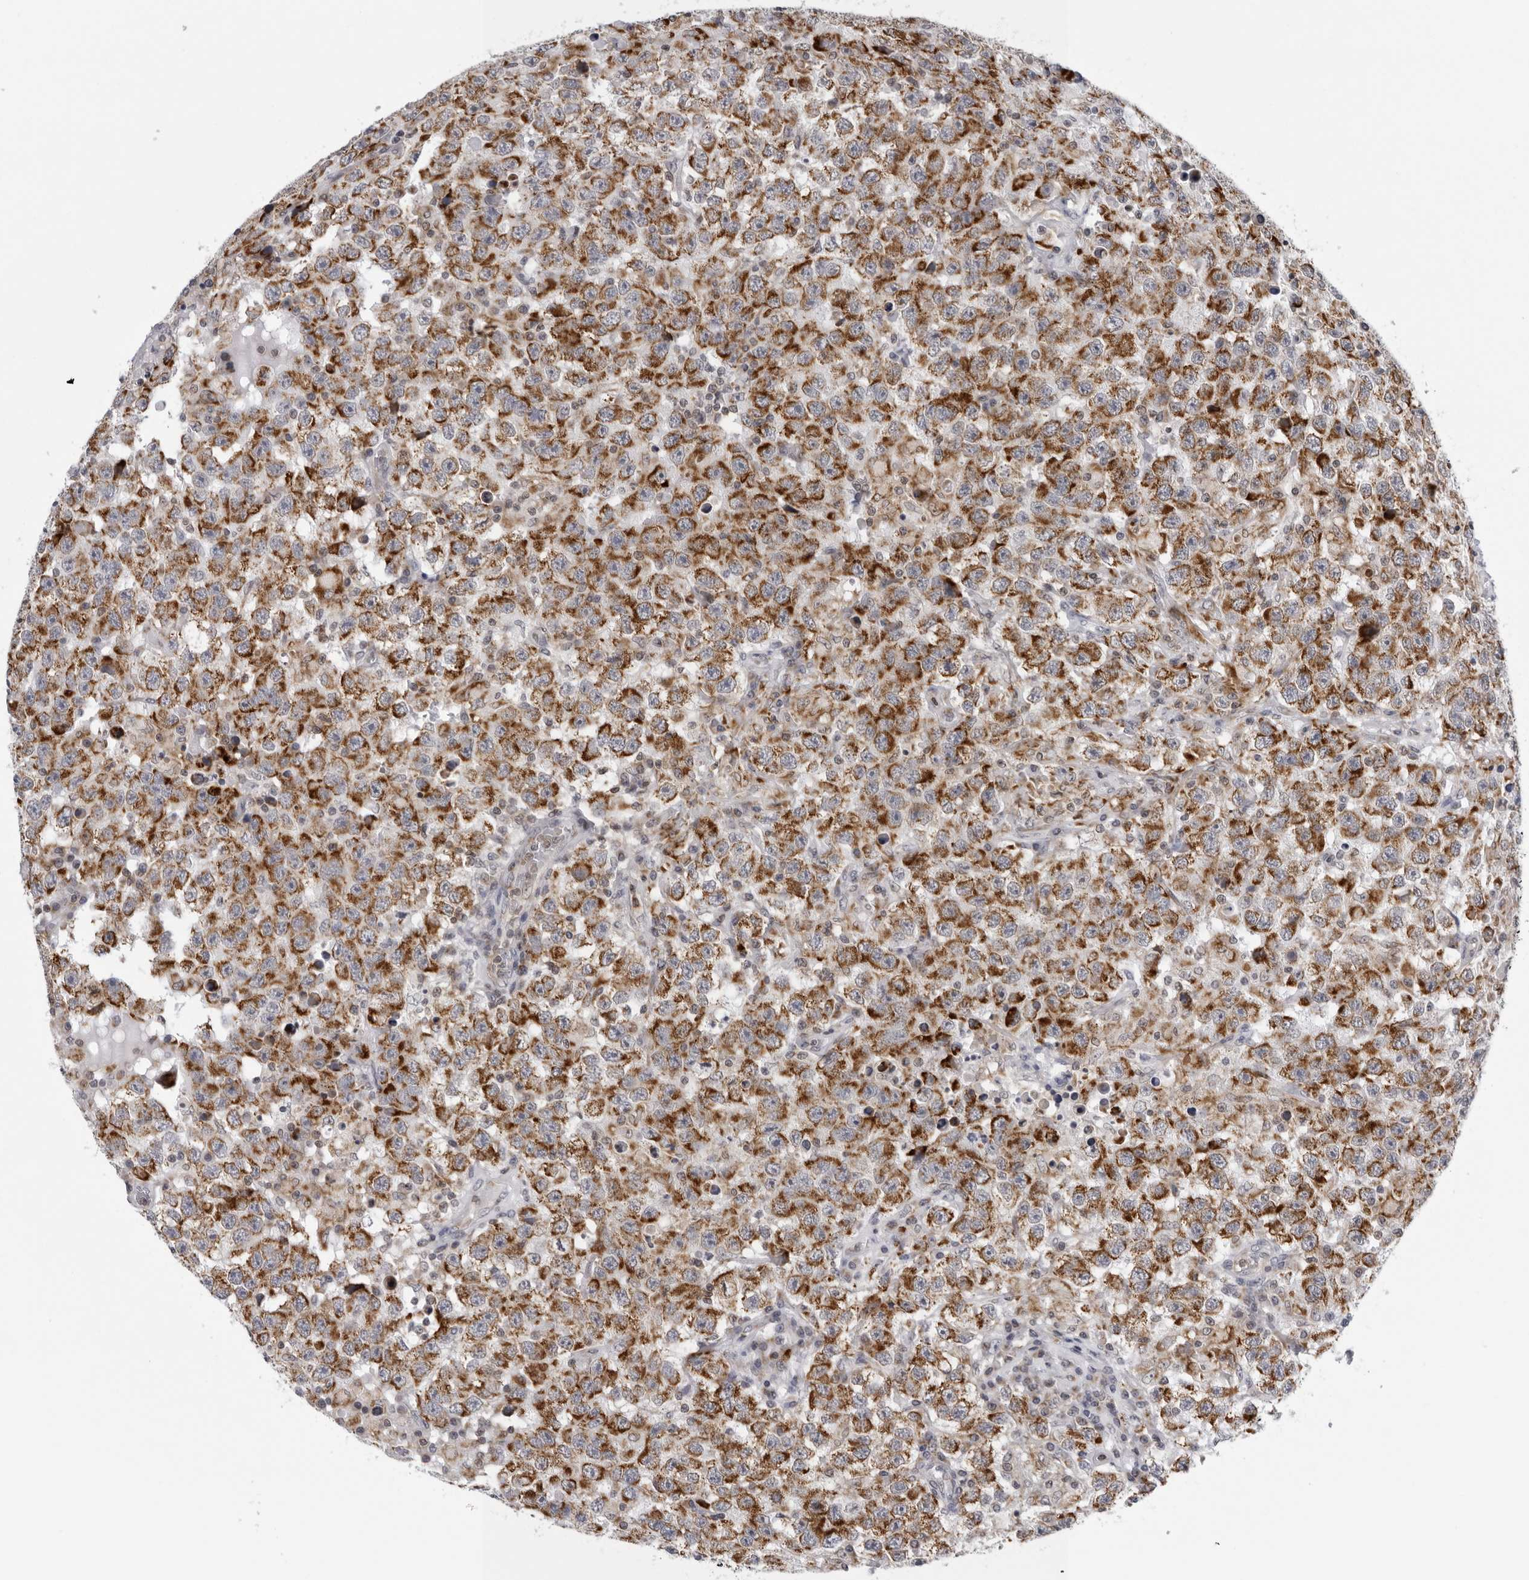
{"staining": {"intensity": "strong", "quantity": ">75%", "location": "cytoplasmic/membranous"}, "tissue": "testis cancer", "cell_type": "Tumor cells", "image_type": "cancer", "snomed": [{"axis": "morphology", "description": "Seminoma, NOS"}, {"axis": "topography", "description": "Testis"}], "caption": "Strong cytoplasmic/membranous positivity is identified in about >75% of tumor cells in testis cancer.", "gene": "CPT2", "patient": {"sex": "male", "age": 41}}